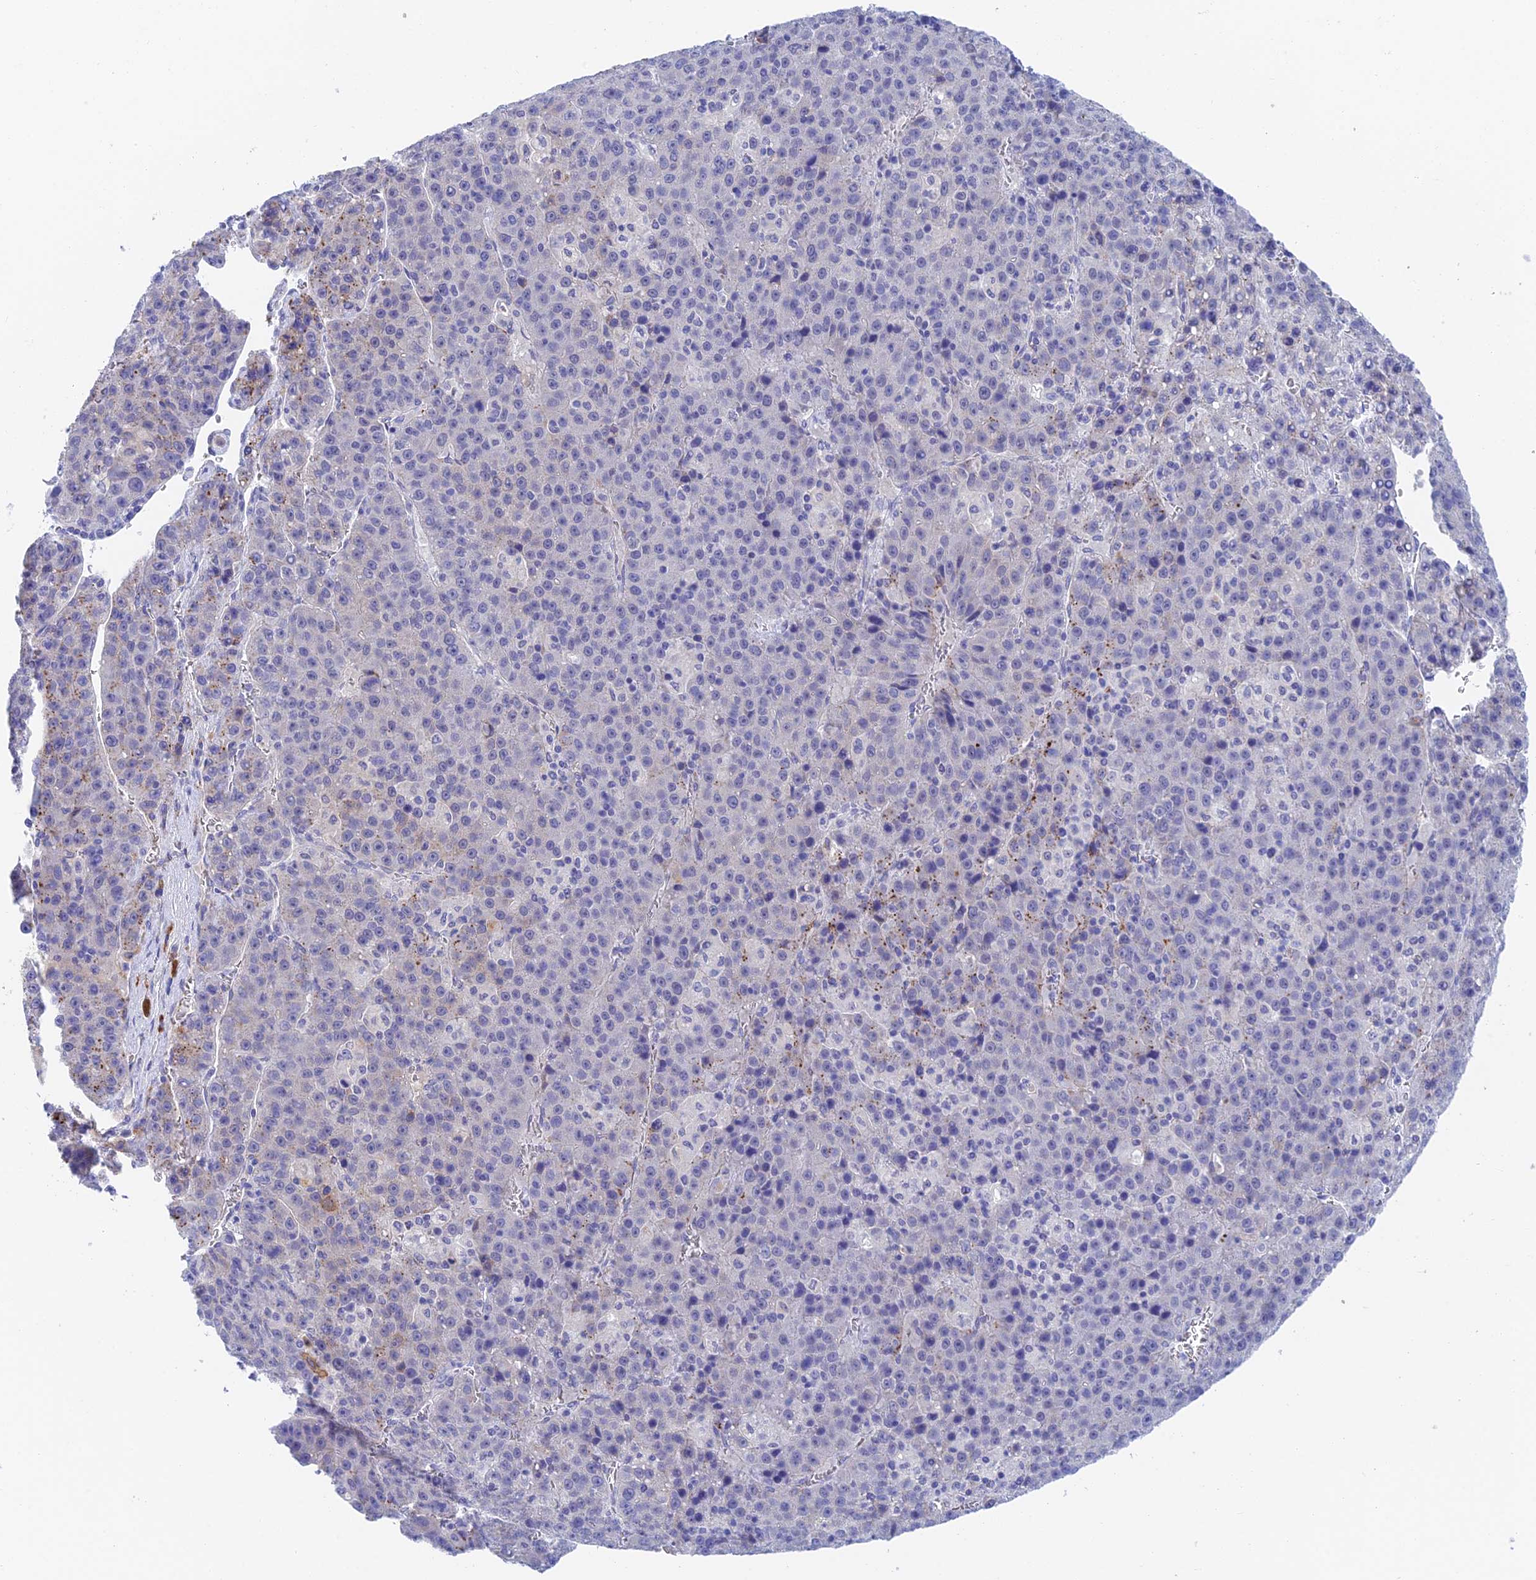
{"staining": {"intensity": "negative", "quantity": "none", "location": "none"}, "tissue": "liver cancer", "cell_type": "Tumor cells", "image_type": "cancer", "snomed": [{"axis": "morphology", "description": "Carcinoma, Hepatocellular, NOS"}, {"axis": "topography", "description": "Liver"}], "caption": "High magnification brightfield microscopy of hepatocellular carcinoma (liver) stained with DAB (3,3'-diaminobenzidine) (brown) and counterstained with hematoxylin (blue): tumor cells show no significant expression. (DAB immunohistochemistry (IHC) visualized using brightfield microscopy, high magnification).", "gene": "ADAMTS13", "patient": {"sex": "female", "age": 53}}